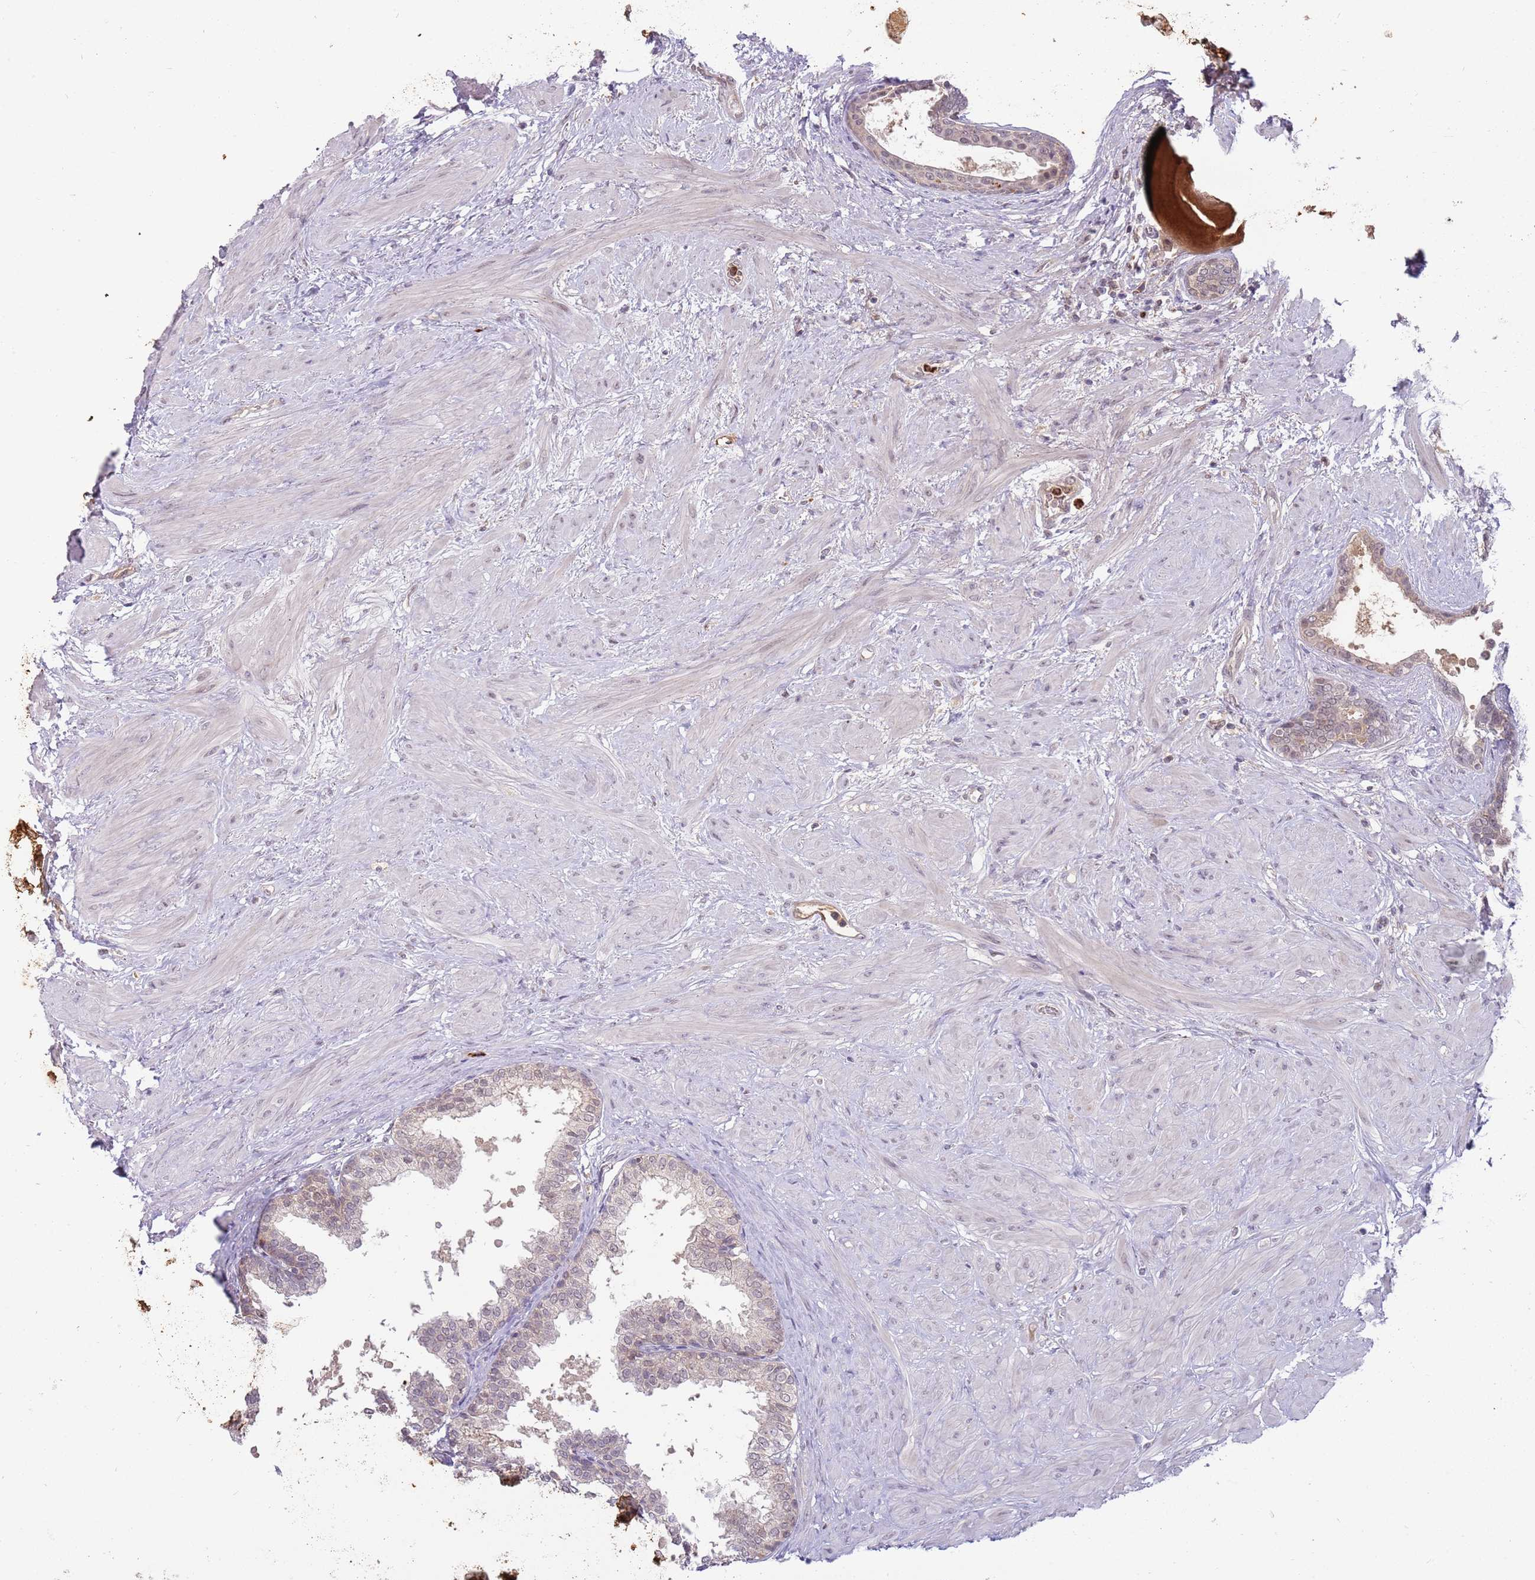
{"staining": {"intensity": "weak", "quantity": "25%-75%", "location": "nuclear"}, "tissue": "prostate", "cell_type": "Glandular cells", "image_type": "normal", "snomed": [{"axis": "morphology", "description": "Normal tissue, NOS"}, {"axis": "topography", "description": "Prostate"}], "caption": "Immunohistochemistry (IHC) photomicrograph of unremarkable prostate: human prostate stained using IHC shows low levels of weak protein expression localized specifically in the nuclear of glandular cells, appearing as a nuclear brown color.", "gene": "NBPF4", "patient": {"sex": "male", "age": 48}}